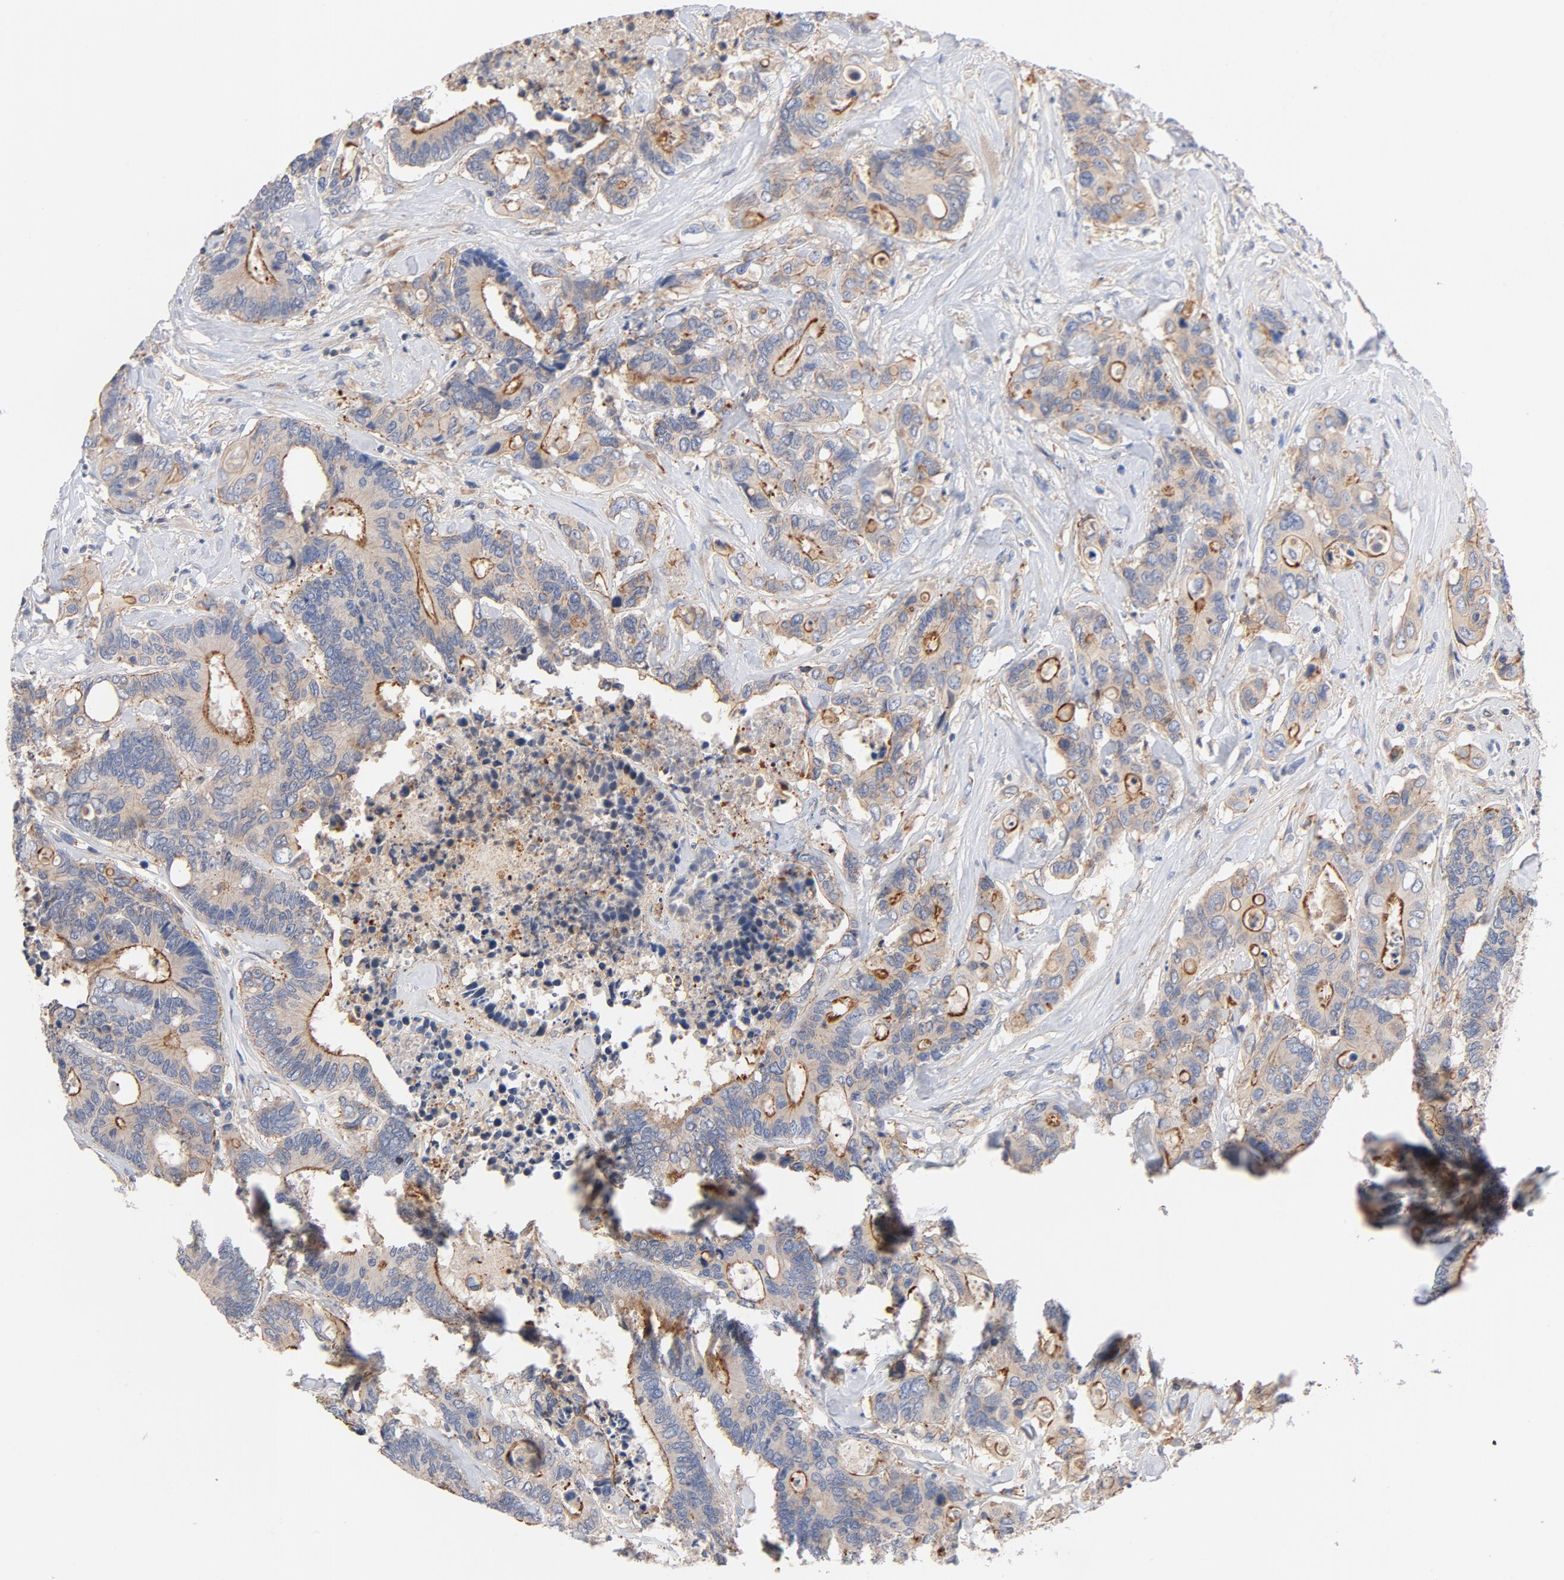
{"staining": {"intensity": "strong", "quantity": "25%-75%", "location": "cytoplasmic/membranous"}, "tissue": "colorectal cancer", "cell_type": "Tumor cells", "image_type": "cancer", "snomed": [{"axis": "morphology", "description": "Adenocarcinoma, NOS"}, {"axis": "topography", "description": "Rectum"}], "caption": "Colorectal adenocarcinoma tissue demonstrates strong cytoplasmic/membranous staining in approximately 25%-75% of tumor cells", "gene": "STRN3", "patient": {"sex": "male", "age": 55}}